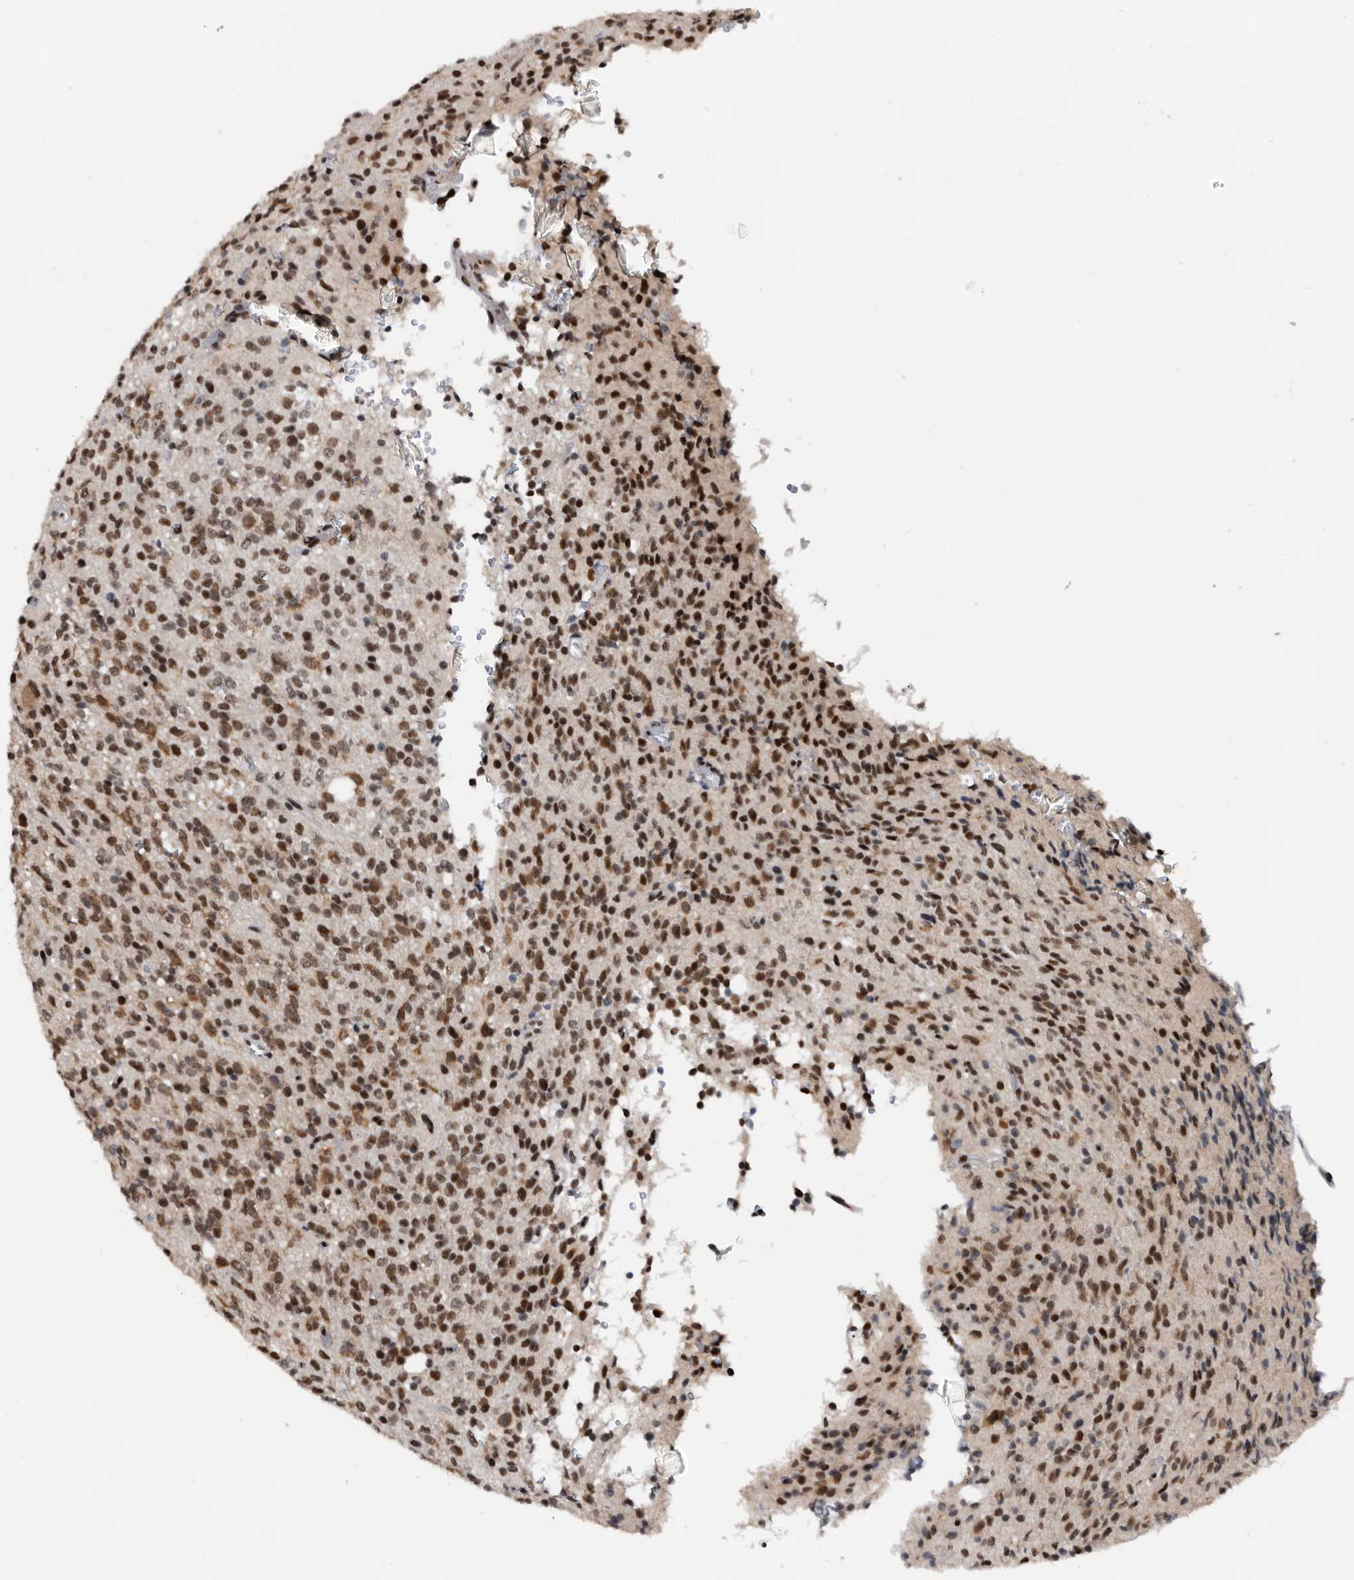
{"staining": {"intensity": "strong", "quantity": ">75%", "location": "nuclear"}, "tissue": "glioma", "cell_type": "Tumor cells", "image_type": "cancer", "snomed": [{"axis": "morphology", "description": "Glioma, malignant, High grade"}, {"axis": "topography", "description": "Brain"}], "caption": "Immunohistochemical staining of glioma reveals high levels of strong nuclear expression in approximately >75% of tumor cells.", "gene": "ZNF260", "patient": {"sex": "male", "age": 34}}